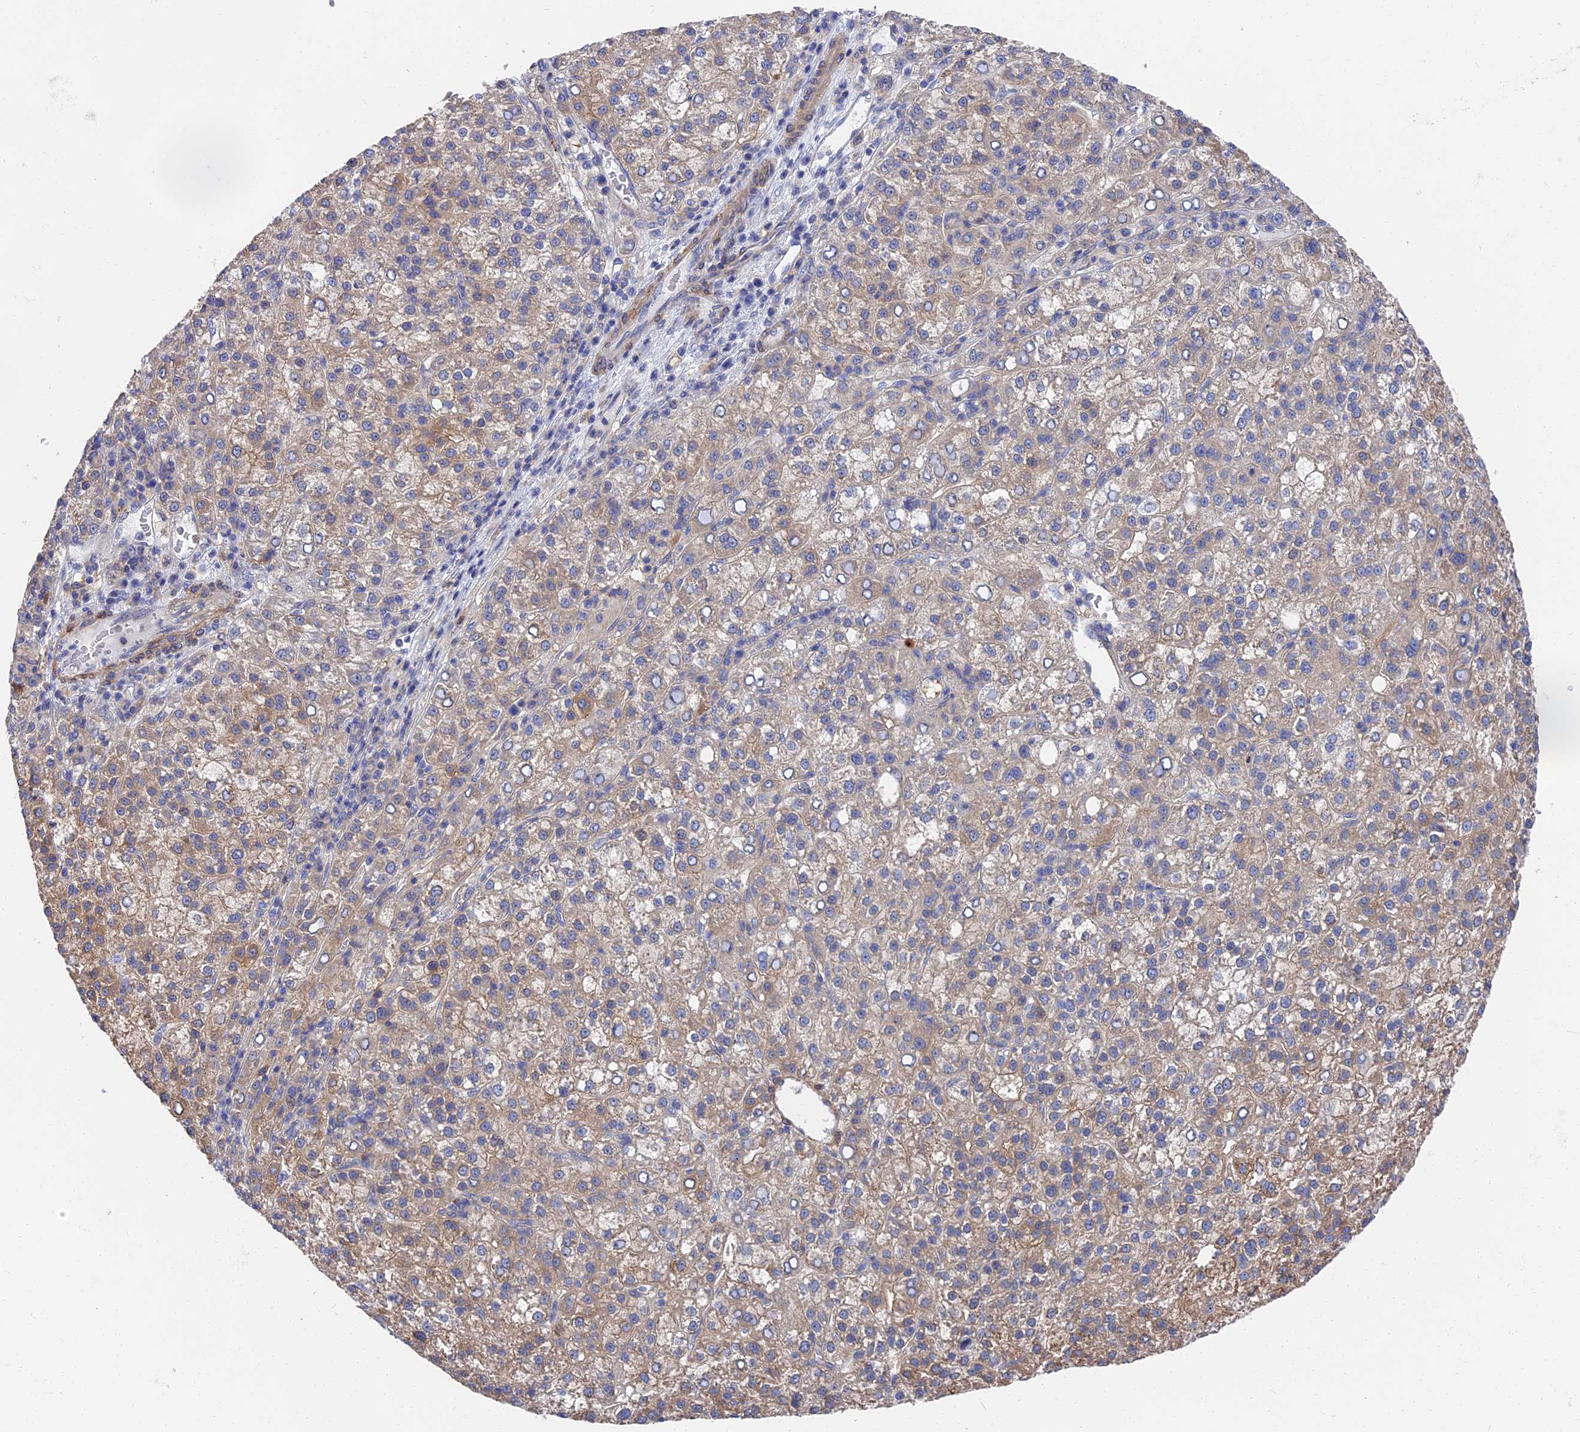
{"staining": {"intensity": "moderate", "quantity": "25%-75%", "location": "cytoplasmic/membranous"}, "tissue": "liver cancer", "cell_type": "Tumor cells", "image_type": "cancer", "snomed": [{"axis": "morphology", "description": "Carcinoma, Hepatocellular, NOS"}, {"axis": "topography", "description": "Liver"}], "caption": "Tumor cells demonstrate medium levels of moderate cytoplasmic/membranous positivity in about 25%-75% of cells in liver cancer (hepatocellular carcinoma).", "gene": "CCDC113", "patient": {"sex": "female", "age": 58}}